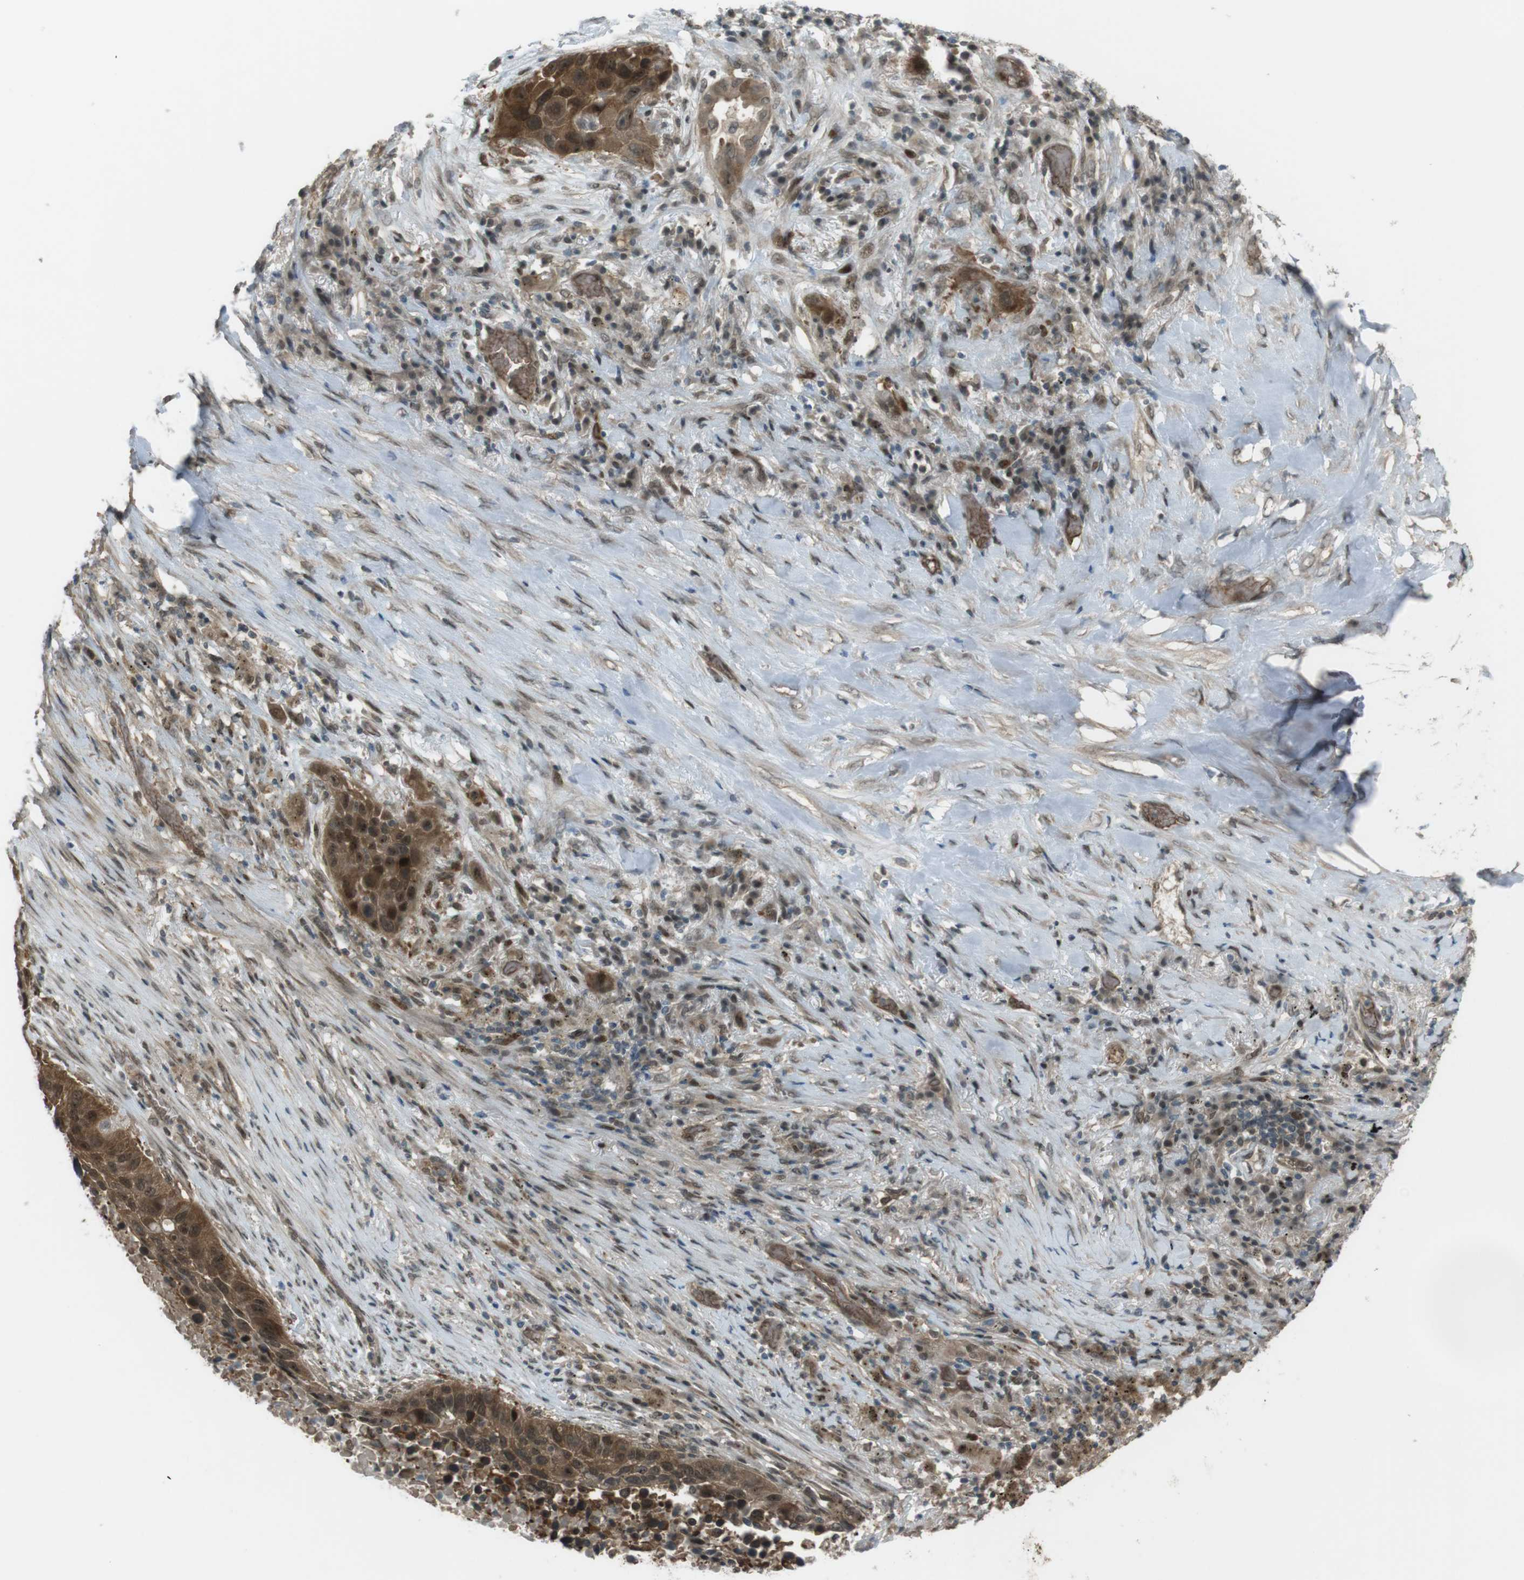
{"staining": {"intensity": "strong", "quantity": ">75%", "location": "cytoplasmic/membranous,nuclear"}, "tissue": "lung cancer", "cell_type": "Tumor cells", "image_type": "cancer", "snomed": [{"axis": "morphology", "description": "Squamous cell carcinoma, NOS"}, {"axis": "topography", "description": "Lung"}], "caption": "Immunohistochemistry (IHC) histopathology image of neoplastic tissue: lung squamous cell carcinoma stained using immunohistochemistry (IHC) reveals high levels of strong protein expression localized specifically in the cytoplasmic/membranous and nuclear of tumor cells, appearing as a cytoplasmic/membranous and nuclear brown color.", "gene": "SLITRK5", "patient": {"sex": "male", "age": 57}}